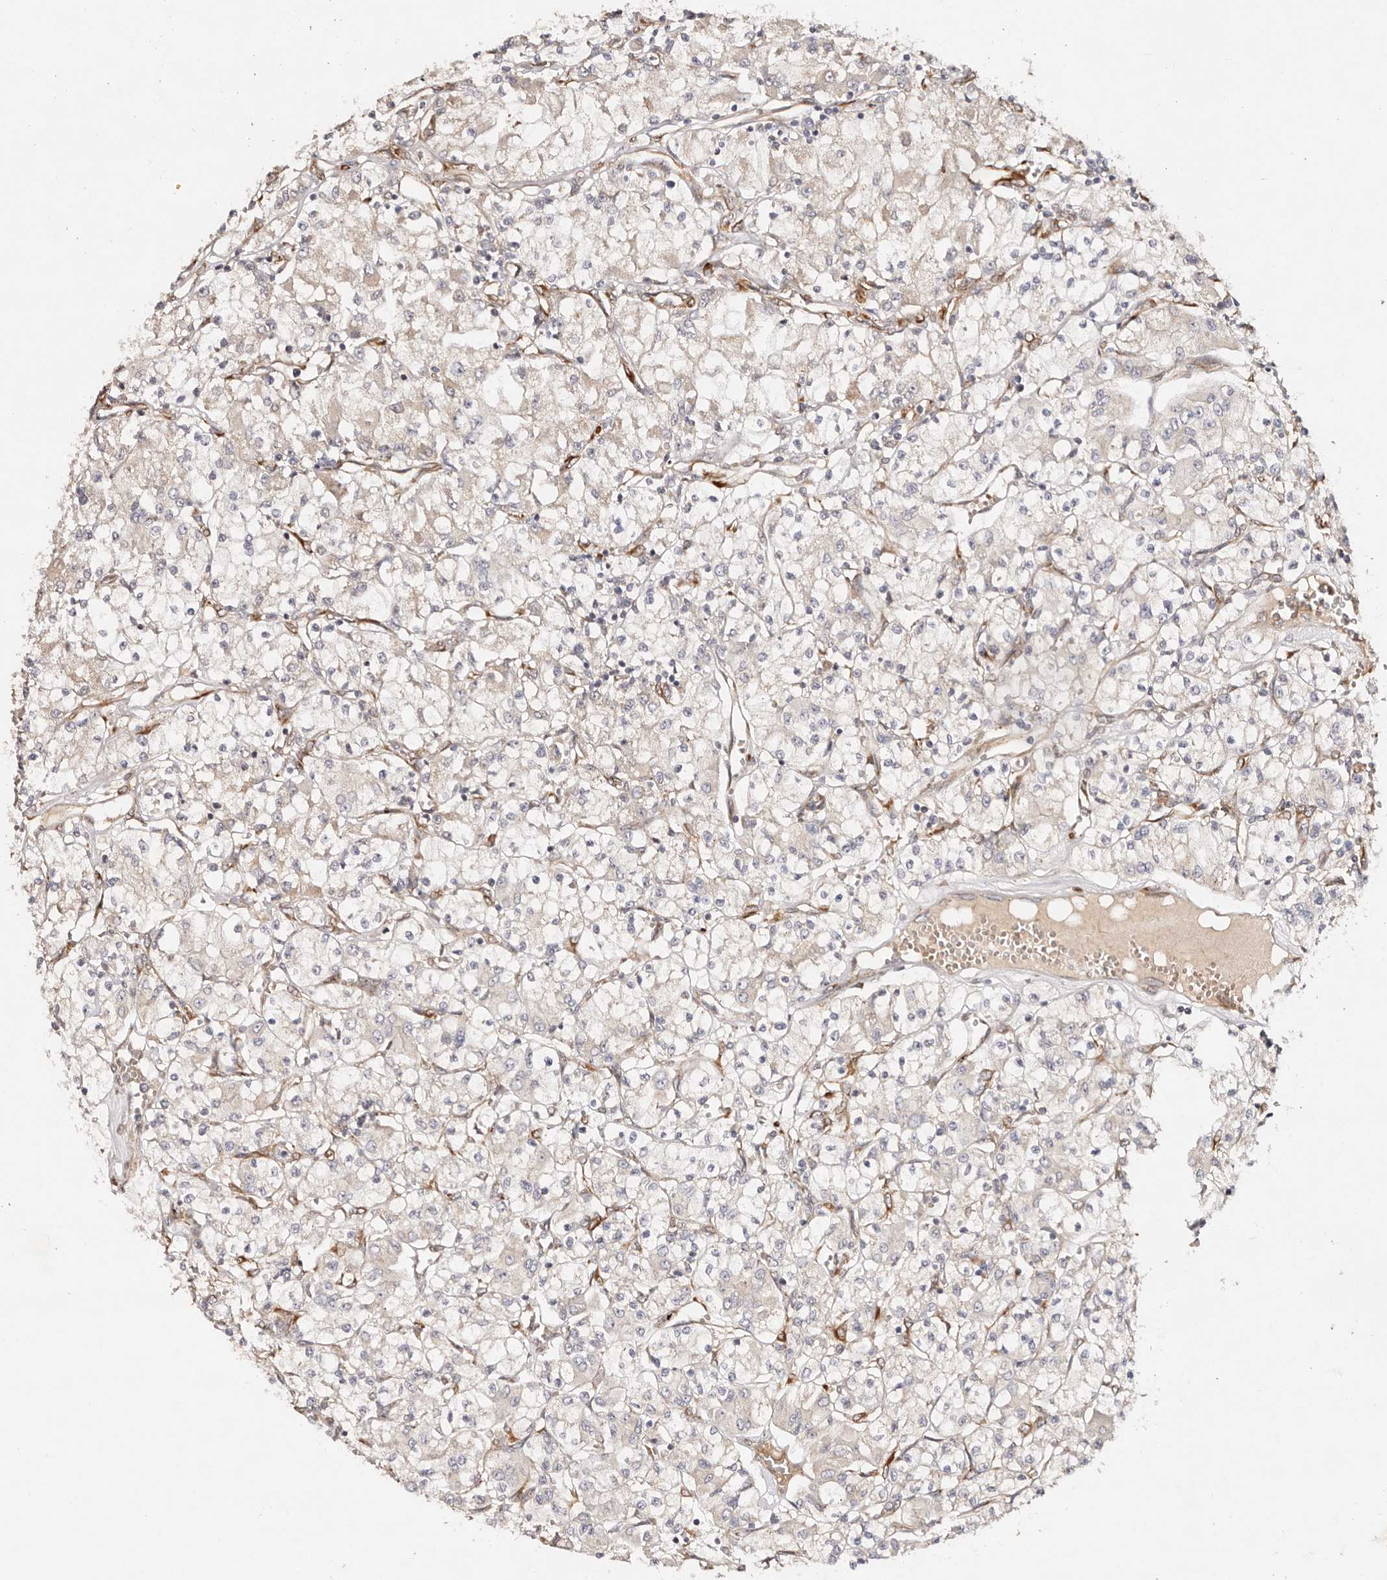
{"staining": {"intensity": "negative", "quantity": "none", "location": "none"}, "tissue": "renal cancer", "cell_type": "Tumor cells", "image_type": "cancer", "snomed": [{"axis": "morphology", "description": "Adenocarcinoma, NOS"}, {"axis": "topography", "description": "Kidney"}], "caption": "Immunohistochemistry (IHC) histopathology image of neoplastic tissue: renal cancer stained with DAB shows no significant protein positivity in tumor cells. (Brightfield microscopy of DAB immunohistochemistry (IHC) at high magnification).", "gene": "SERPINH1", "patient": {"sex": "female", "age": 59}}